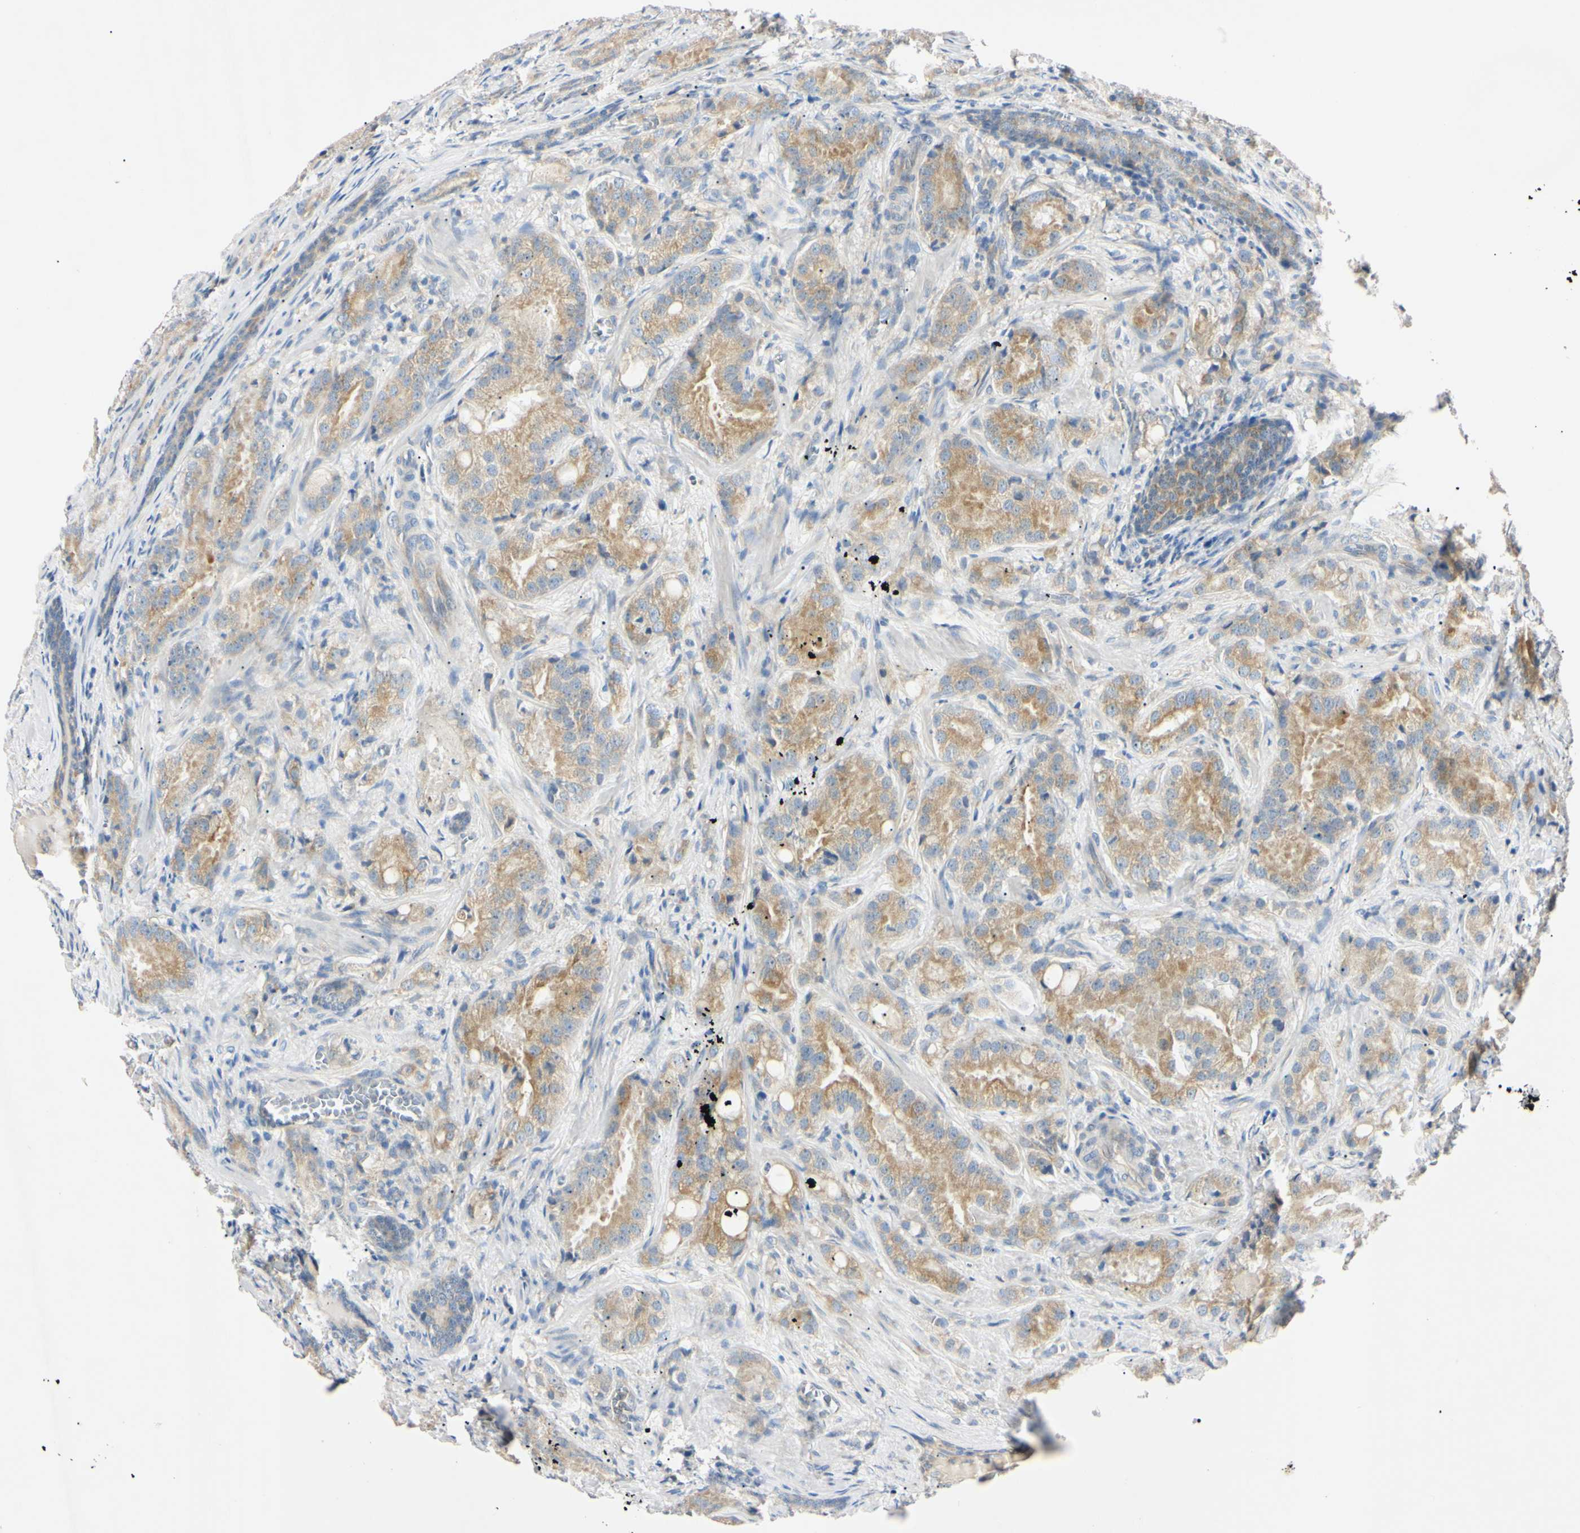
{"staining": {"intensity": "moderate", "quantity": ">75%", "location": "cytoplasmic/membranous"}, "tissue": "prostate cancer", "cell_type": "Tumor cells", "image_type": "cancer", "snomed": [{"axis": "morphology", "description": "Adenocarcinoma, High grade"}, {"axis": "topography", "description": "Prostate"}], "caption": "Moderate cytoplasmic/membranous staining is seen in approximately >75% of tumor cells in prostate cancer.", "gene": "DNAJB12", "patient": {"sex": "male", "age": 64}}